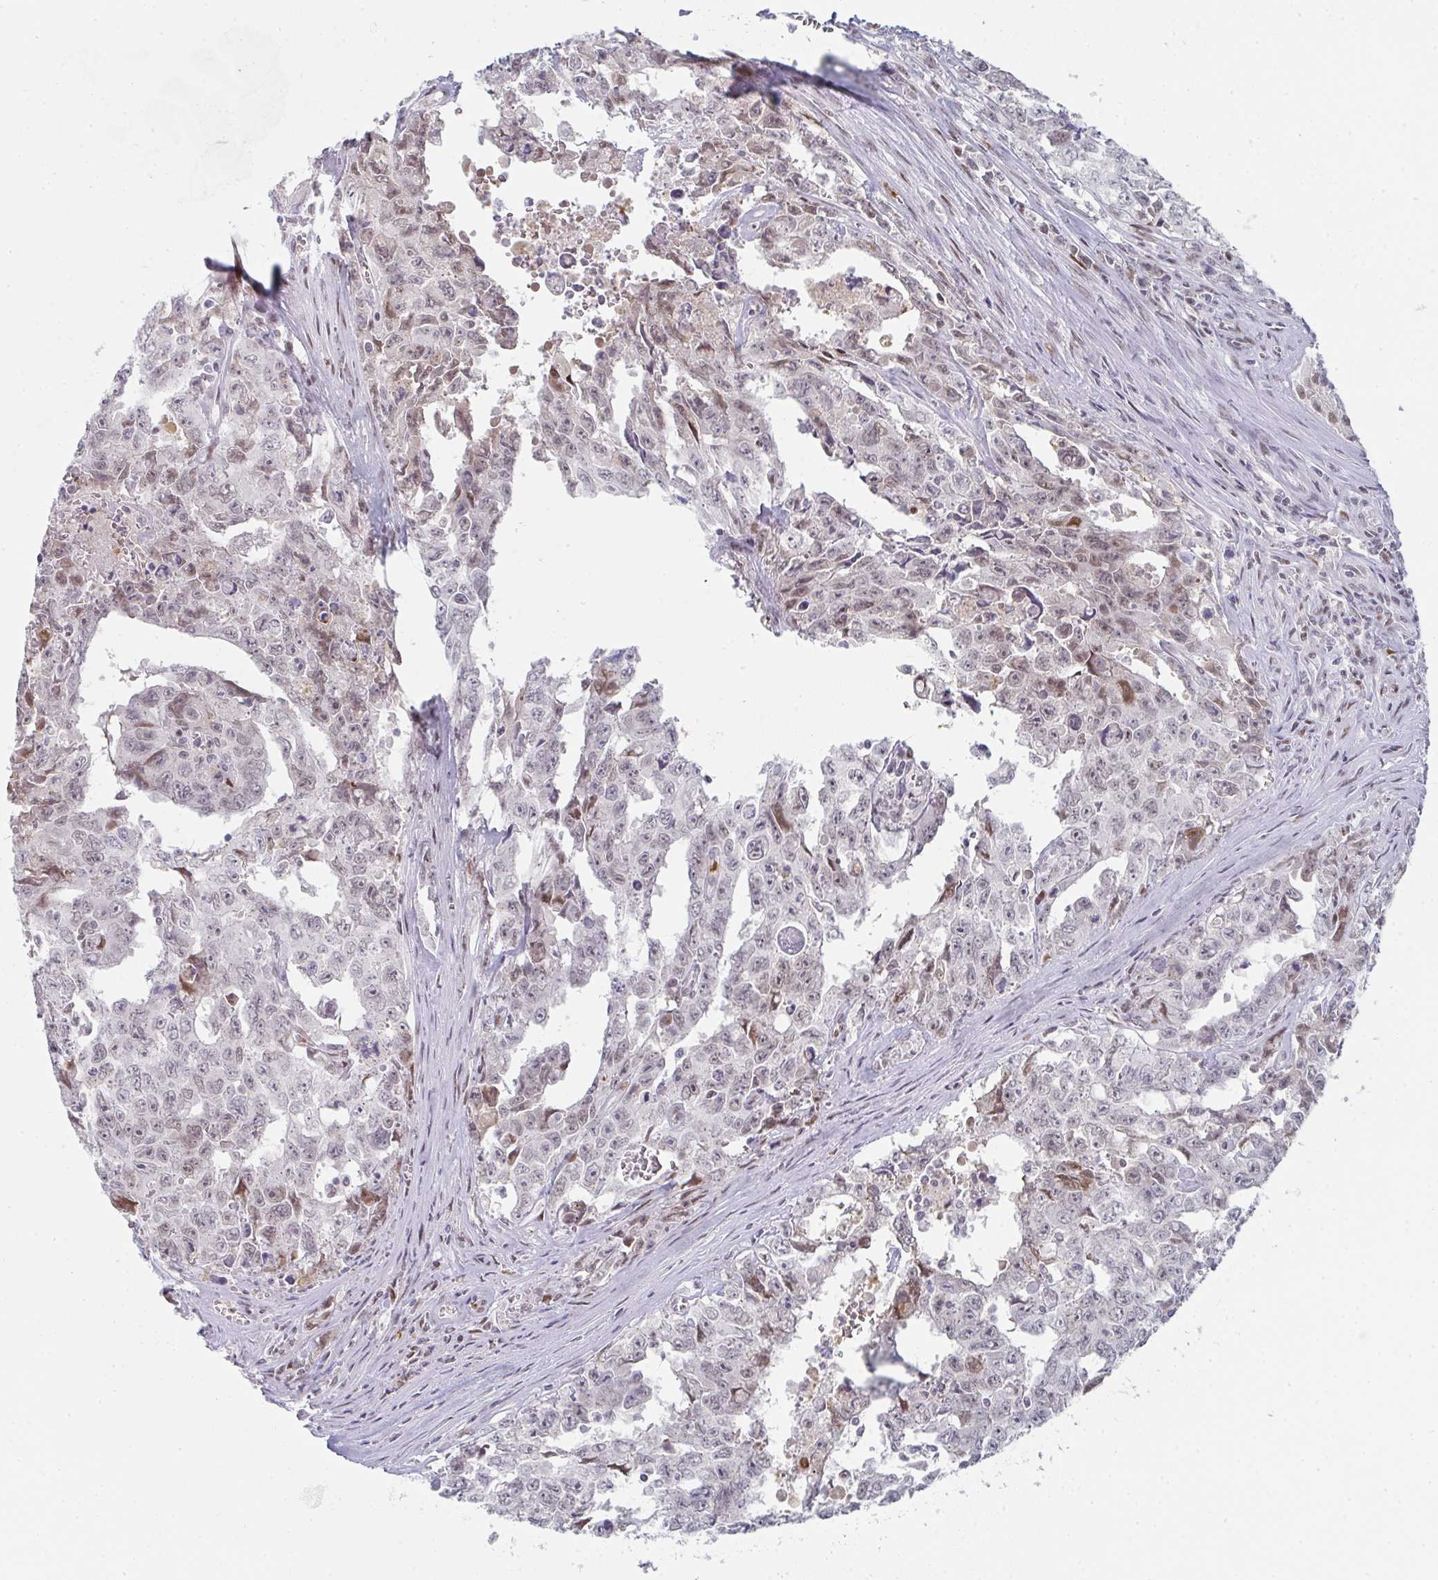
{"staining": {"intensity": "weak", "quantity": "<25%", "location": "nuclear"}, "tissue": "testis cancer", "cell_type": "Tumor cells", "image_type": "cancer", "snomed": [{"axis": "morphology", "description": "Carcinoma, Embryonal, NOS"}, {"axis": "topography", "description": "Testis"}], "caption": "Immunohistochemistry micrograph of human testis cancer (embryonal carcinoma) stained for a protein (brown), which demonstrates no expression in tumor cells.", "gene": "LIN54", "patient": {"sex": "male", "age": 24}}